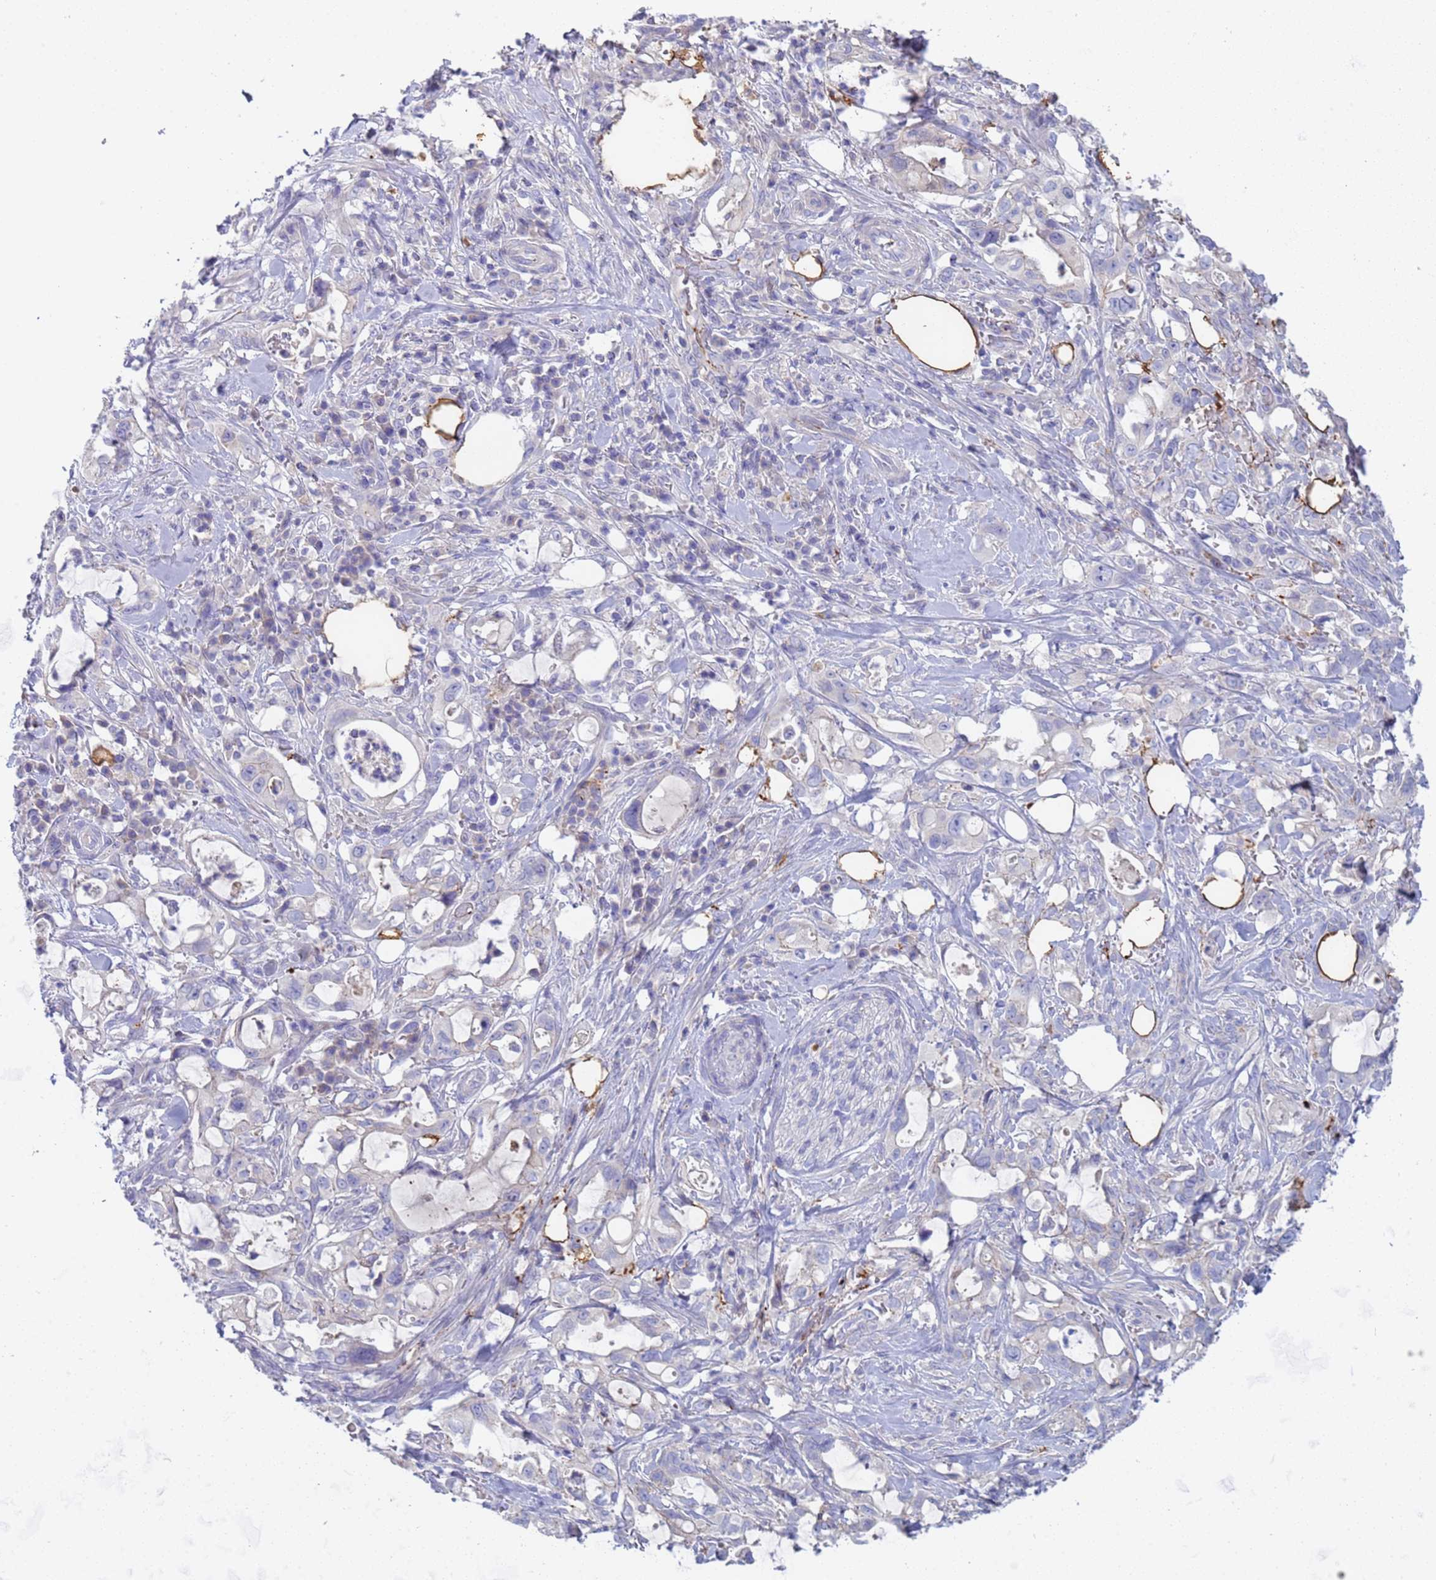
{"staining": {"intensity": "negative", "quantity": "none", "location": "none"}, "tissue": "pancreatic cancer", "cell_type": "Tumor cells", "image_type": "cancer", "snomed": [{"axis": "morphology", "description": "Adenocarcinoma, NOS"}, {"axis": "topography", "description": "Pancreas"}], "caption": "This is a micrograph of immunohistochemistry staining of pancreatic cancer, which shows no expression in tumor cells. (DAB IHC with hematoxylin counter stain).", "gene": "C4orf46", "patient": {"sex": "female", "age": 61}}